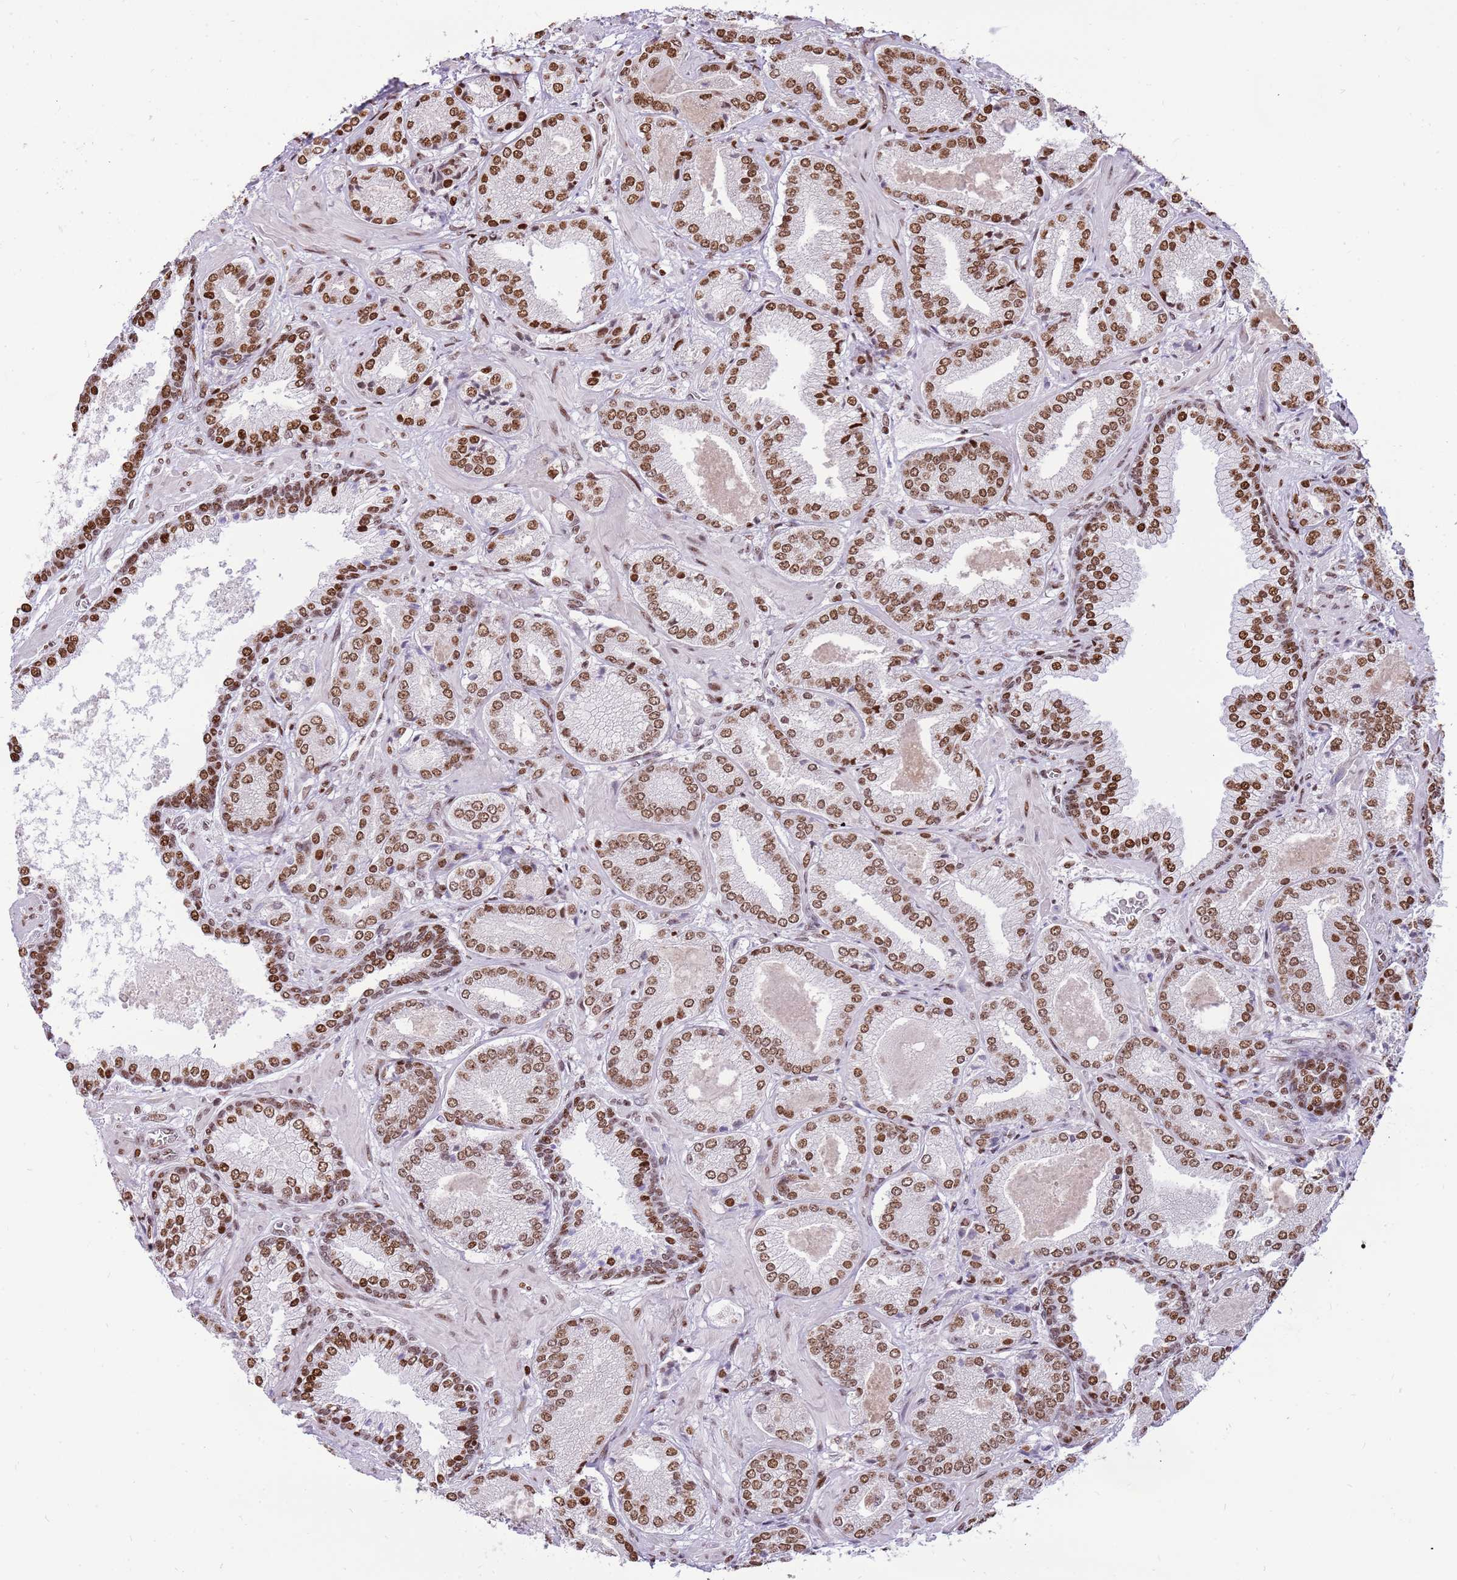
{"staining": {"intensity": "moderate", "quantity": ">75%", "location": "nuclear"}, "tissue": "prostate cancer", "cell_type": "Tumor cells", "image_type": "cancer", "snomed": [{"axis": "morphology", "description": "Adenocarcinoma, High grade"}, {"axis": "topography", "description": "Prostate"}], "caption": "Prostate high-grade adenocarcinoma stained for a protein displays moderate nuclear positivity in tumor cells.", "gene": "WASHC4", "patient": {"sex": "male", "age": 63}}